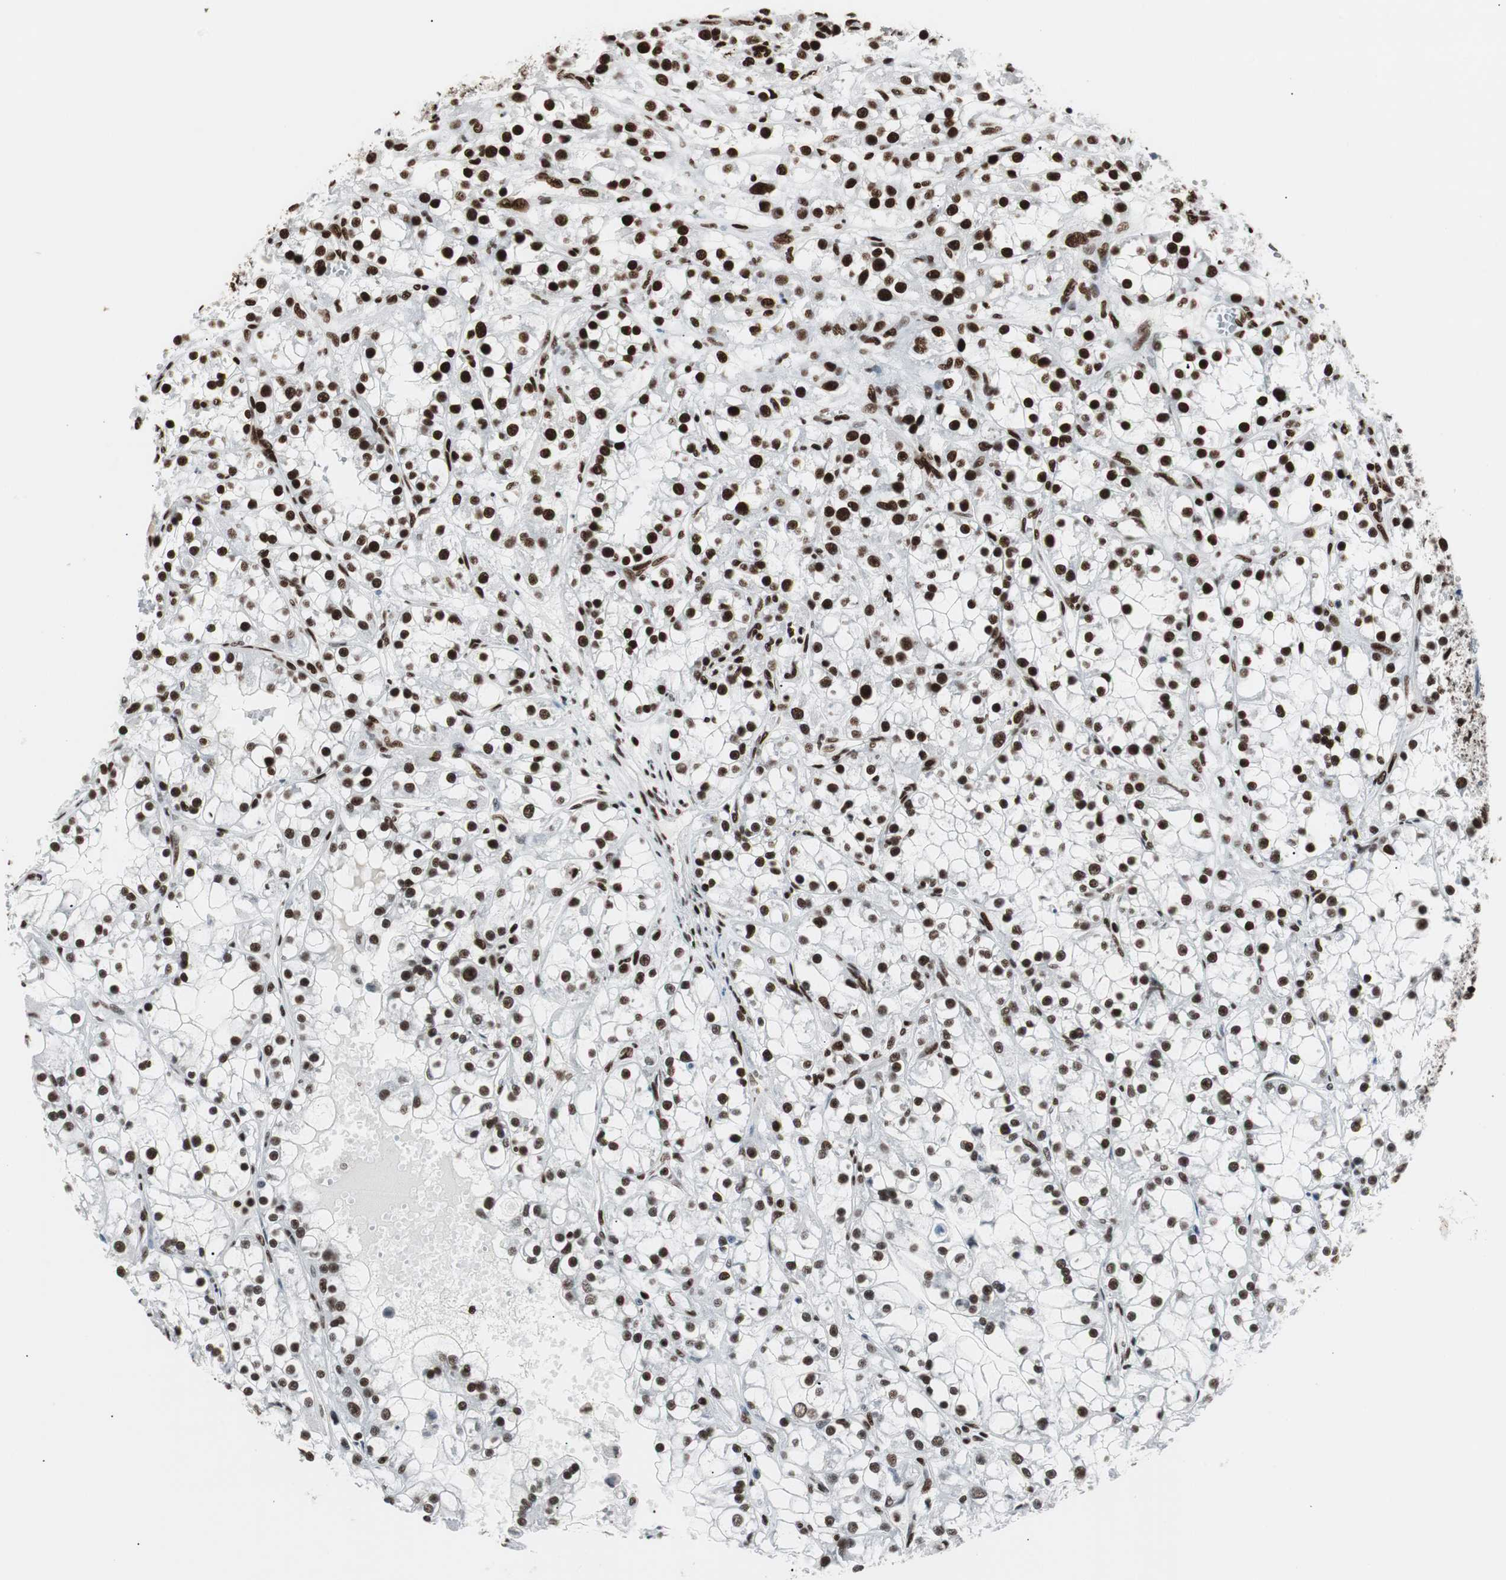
{"staining": {"intensity": "strong", "quantity": ">75%", "location": "nuclear"}, "tissue": "renal cancer", "cell_type": "Tumor cells", "image_type": "cancer", "snomed": [{"axis": "morphology", "description": "Adenocarcinoma, NOS"}, {"axis": "topography", "description": "Kidney"}], "caption": "Renal cancer (adenocarcinoma) stained with a brown dye reveals strong nuclear positive positivity in about >75% of tumor cells.", "gene": "MTA2", "patient": {"sex": "female", "age": 52}}